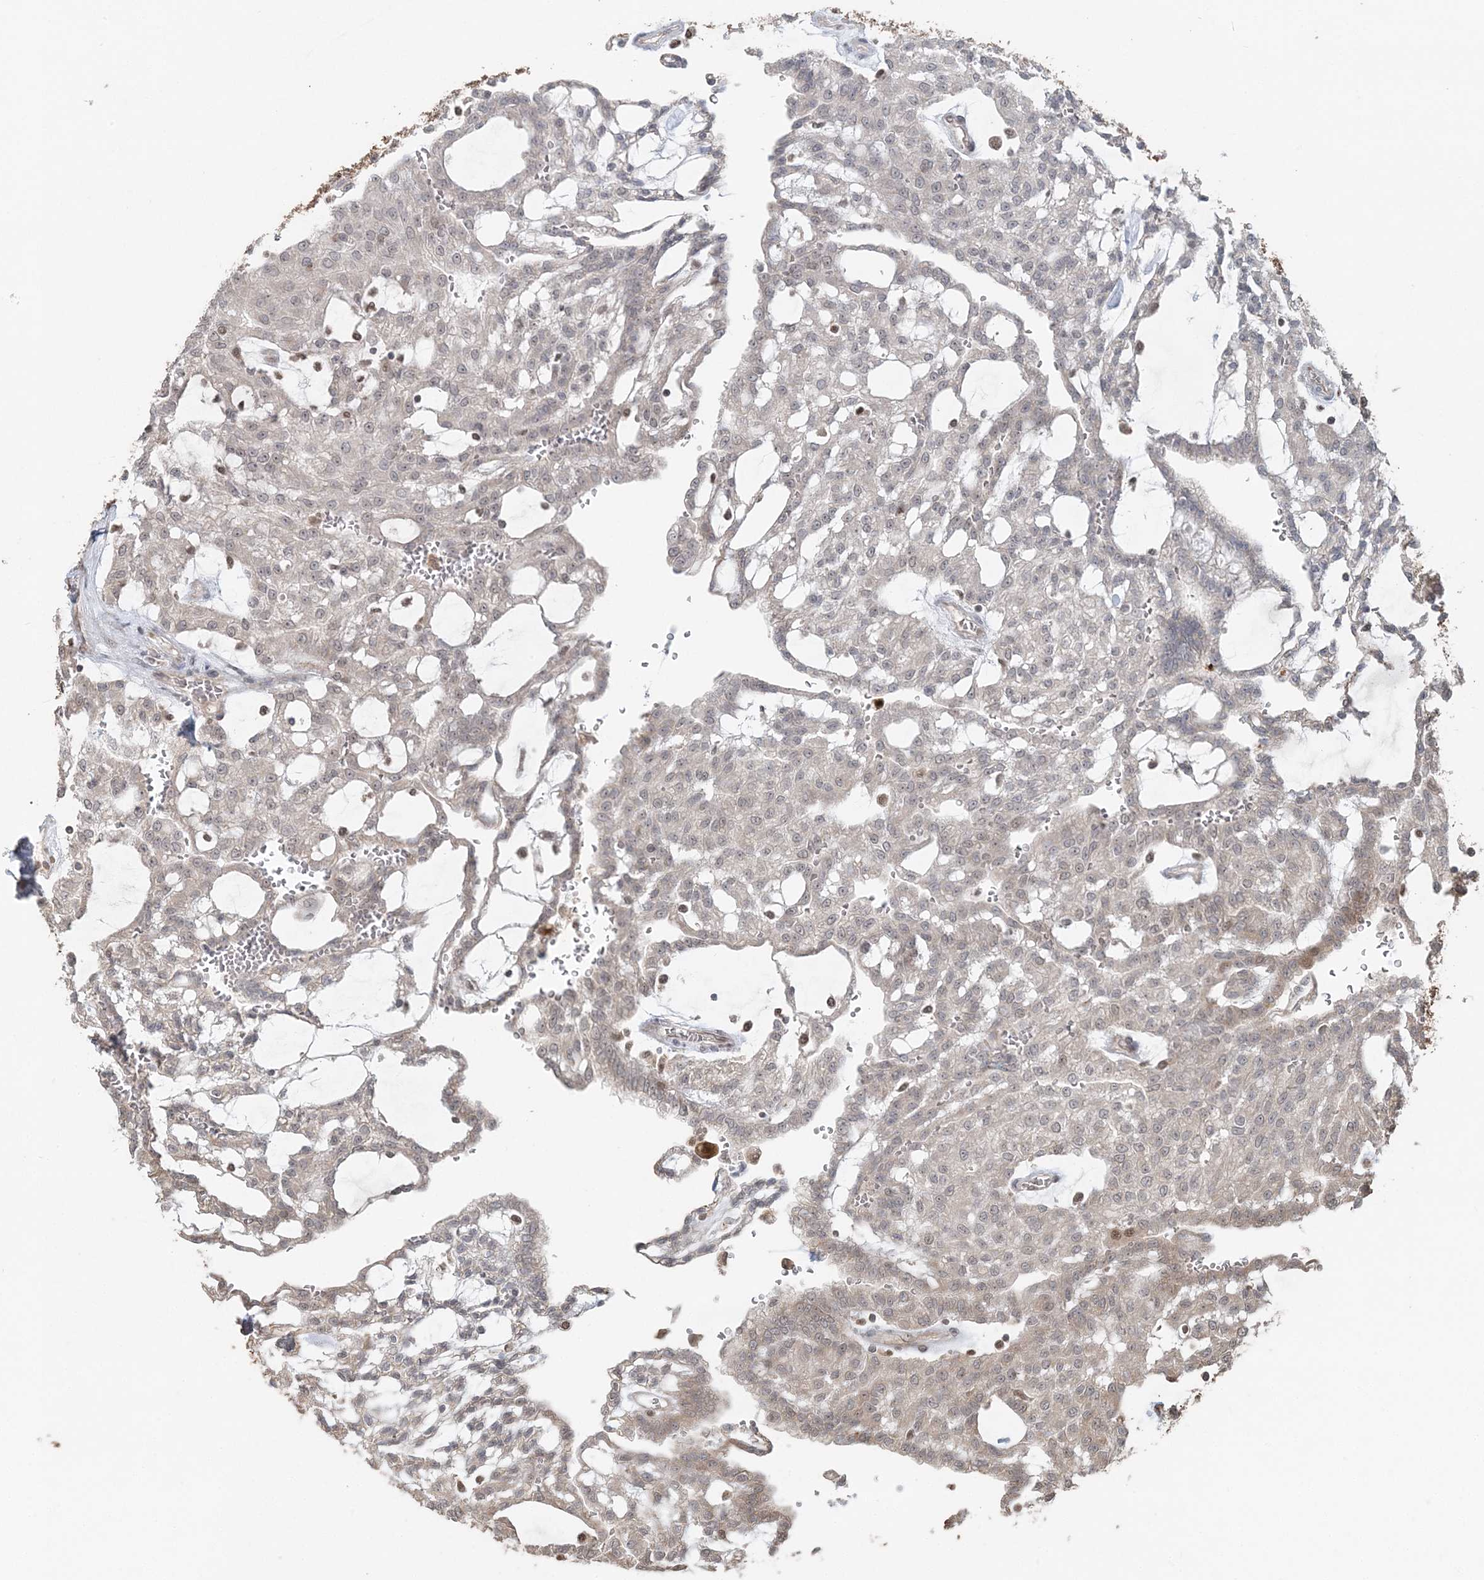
{"staining": {"intensity": "negative", "quantity": "none", "location": "none"}, "tissue": "renal cancer", "cell_type": "Tumor cells", "image_type": "cancer", "snomed": [{"axis": "morphology", "description": "Adenocarcinoma, NOS"}, {"axis": "topography", "description": "Kidney"}], "caption": "Tumor cells show no significant expression in renal adenocarcinoma.", "gene": "SLU7", "patient": {"sex": "male", "age": 63}}